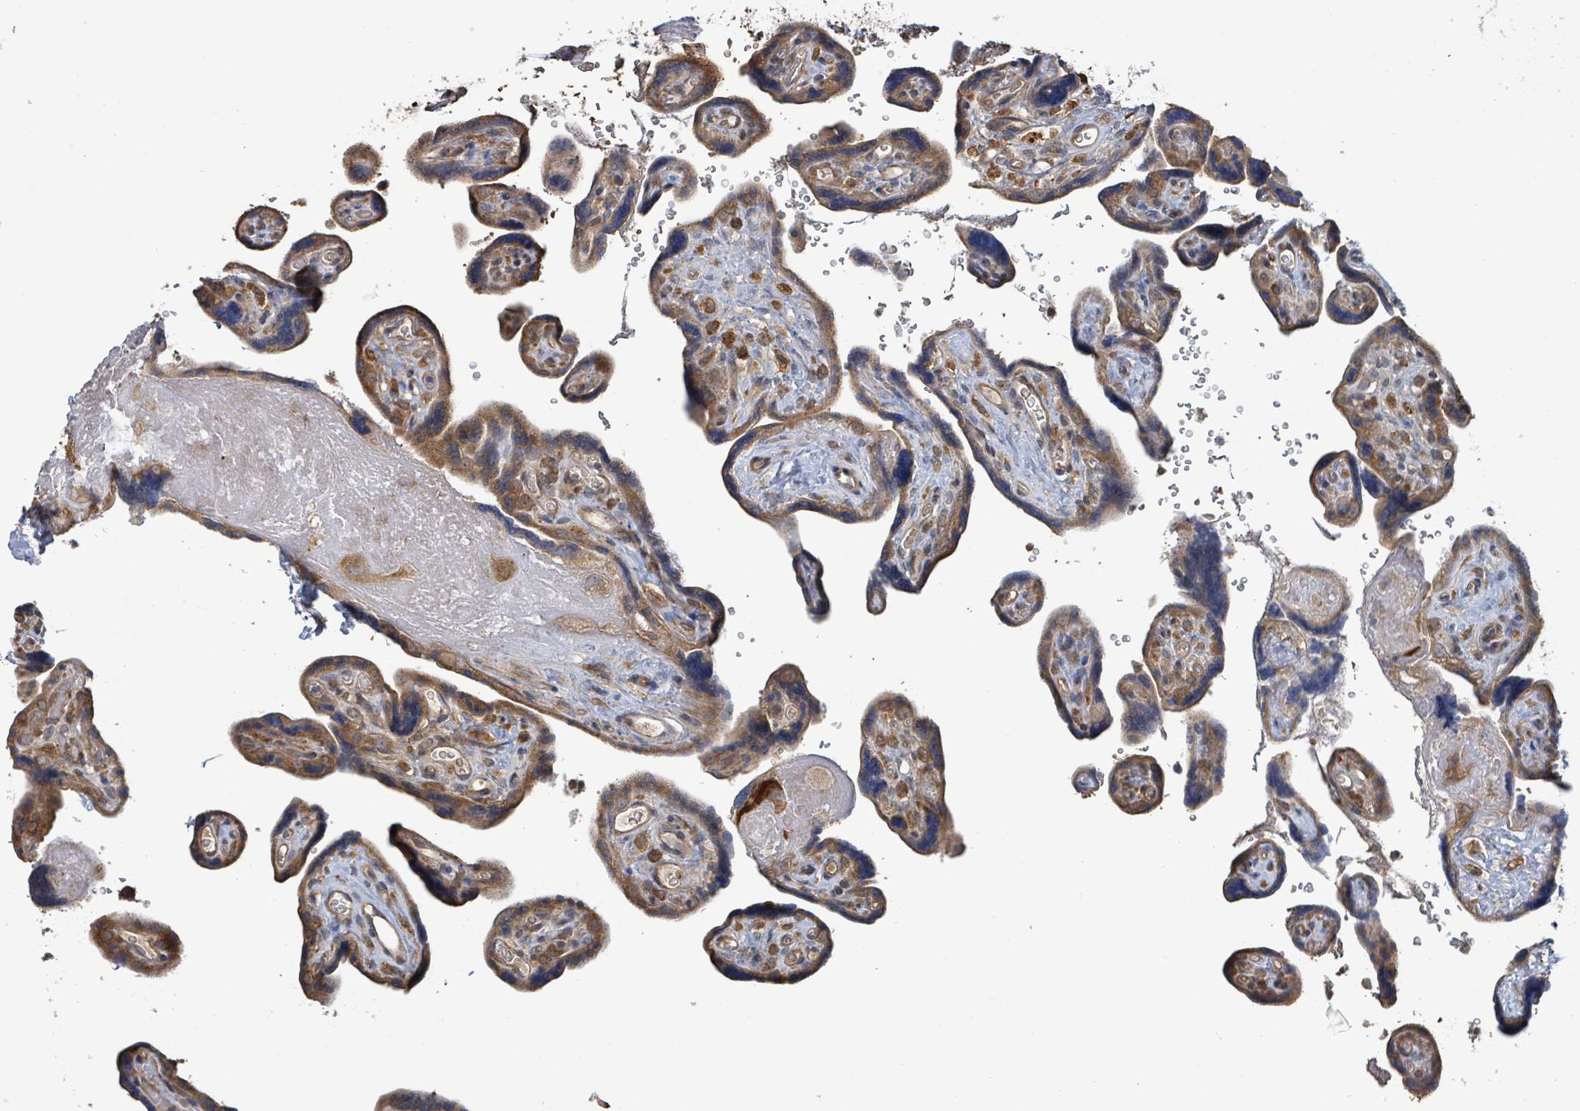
{"staining": {"intensity": "moderate", "quantity": ">75%", "location": "cytoplasmic/membranous"}, "tissue": "placenta", "cell_type": "Trophoblastic cells", "image_type": "normal", "snomed": [{"axis": "morphology", "description": "Normal tissue, NOS"}, {"axis": "topography", "description": "Placenta"}], "caption": "This image demonstrates IHC staining of normal human placenta, with medium moderate cytoplasmic/membranous positivity in about >75% of trophoblastic cells.", "gene": "ARPIN", "patient": {"sex": "female", "age": 39}}